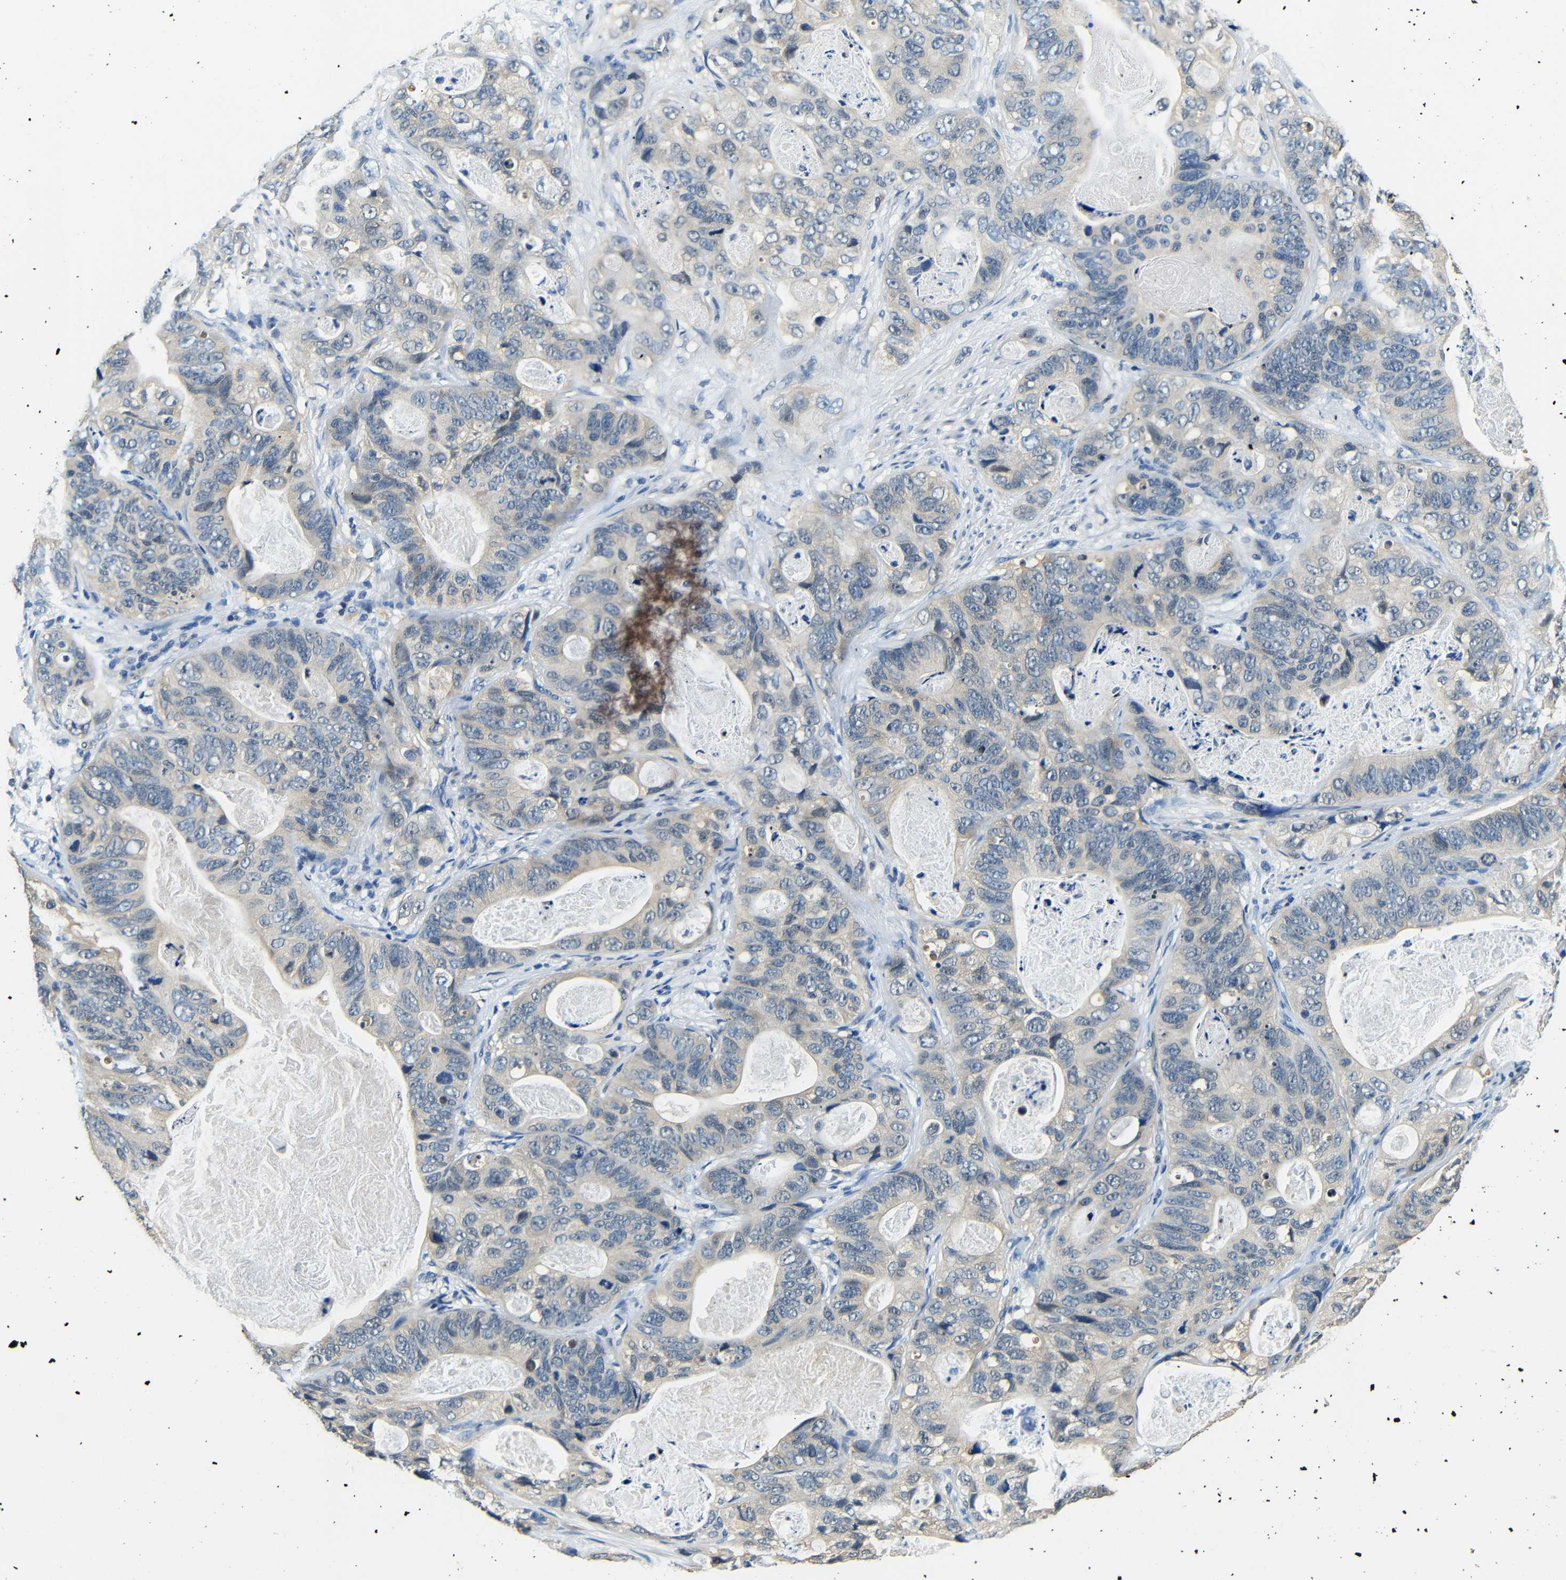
{"staining": {"intensity": "weak", "quantity": "<25%", "location": "cytoplasmic/membranous"}, "tissue": "stomach cancer", "cell_type": "Tumor cells", "image_type": "cancer", "snomed": [{"axis": "morphology", "description": "Adenocarcinoma, NOS"}, {"axis": "topography", "description": "Stomach"}], "caption": "High power microscopy histopathology image of an immunohistochemistry photomicrograph of stomach cancer, revealing no significant expression in tumor cells.", "gene": "ADAP1", "patient": {"sex": "female", "age": 89}}